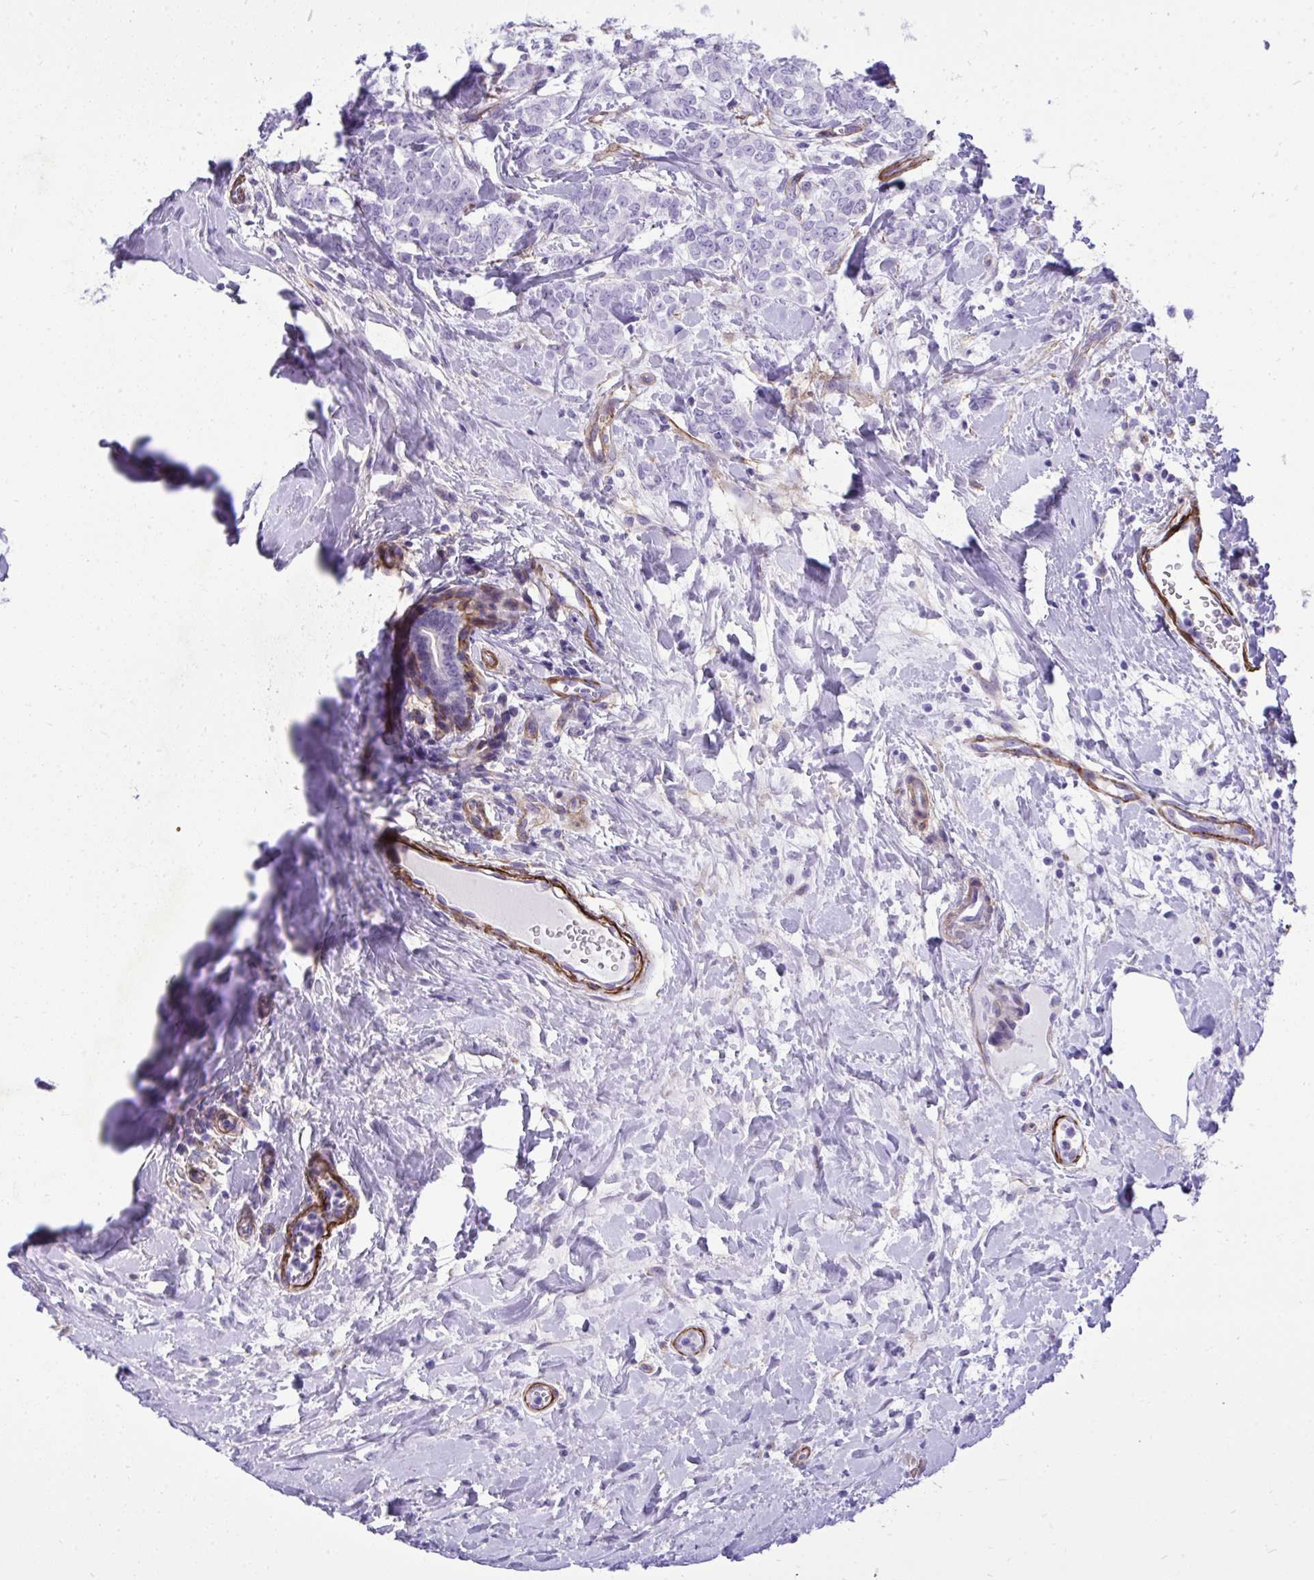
{"staining": {"intensity": "negative", "quantity": "none", "location": "none"}, "tissue": "breast cancer", "cell_type": "Tumor cells", "image_type": "cancer", "snomed": [{"axis": "morphology", "description": "Duct carcinoma"}, {"axis": "topography", "description": "Breast"}], "caption": "There is no significant staining in tumor cells of breast cancer.", "gene": "PITPNM3", "patient": {"sex": "female", "age": 61}}